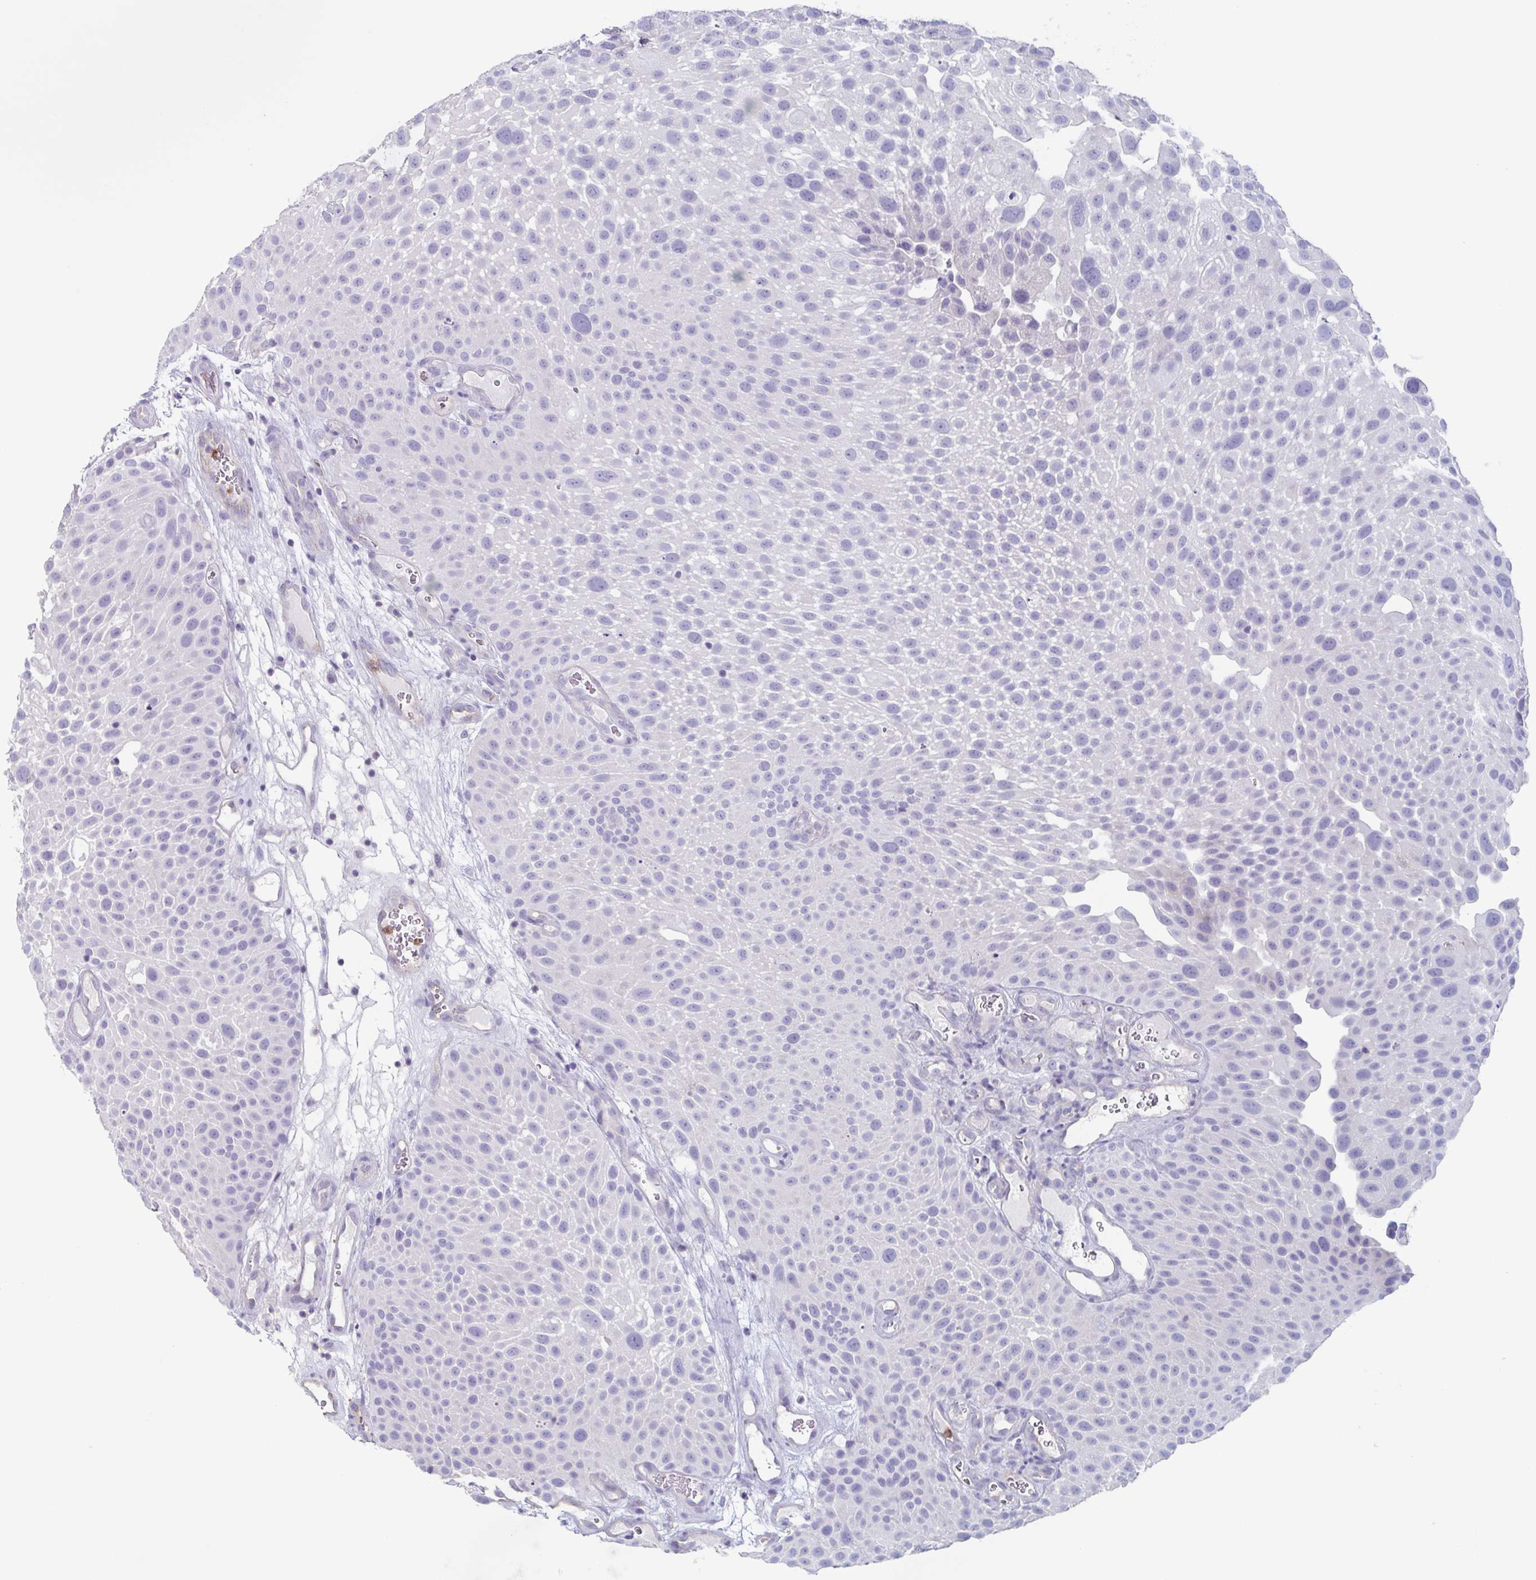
{"staining": {"intensity": "negative", "quantity": "none", "location": "none"}, "tissue": "urothelial cancer", "cell_type": "Tumor cells", "image_type": "cancer", "snomed": [{"axis": "morphology", "description": "Urothelial carcinoma, Low grade"}, {"axis": "topography", "description": "Urinary bladder"}], "caption": "Tumor cells show no significant staining in urothelial cancer. (DAB (3,3'-diaminobenzidine) IHC, high magnification).", "gene": "BPI", "patient": {"sex": "male", "age": 72}}